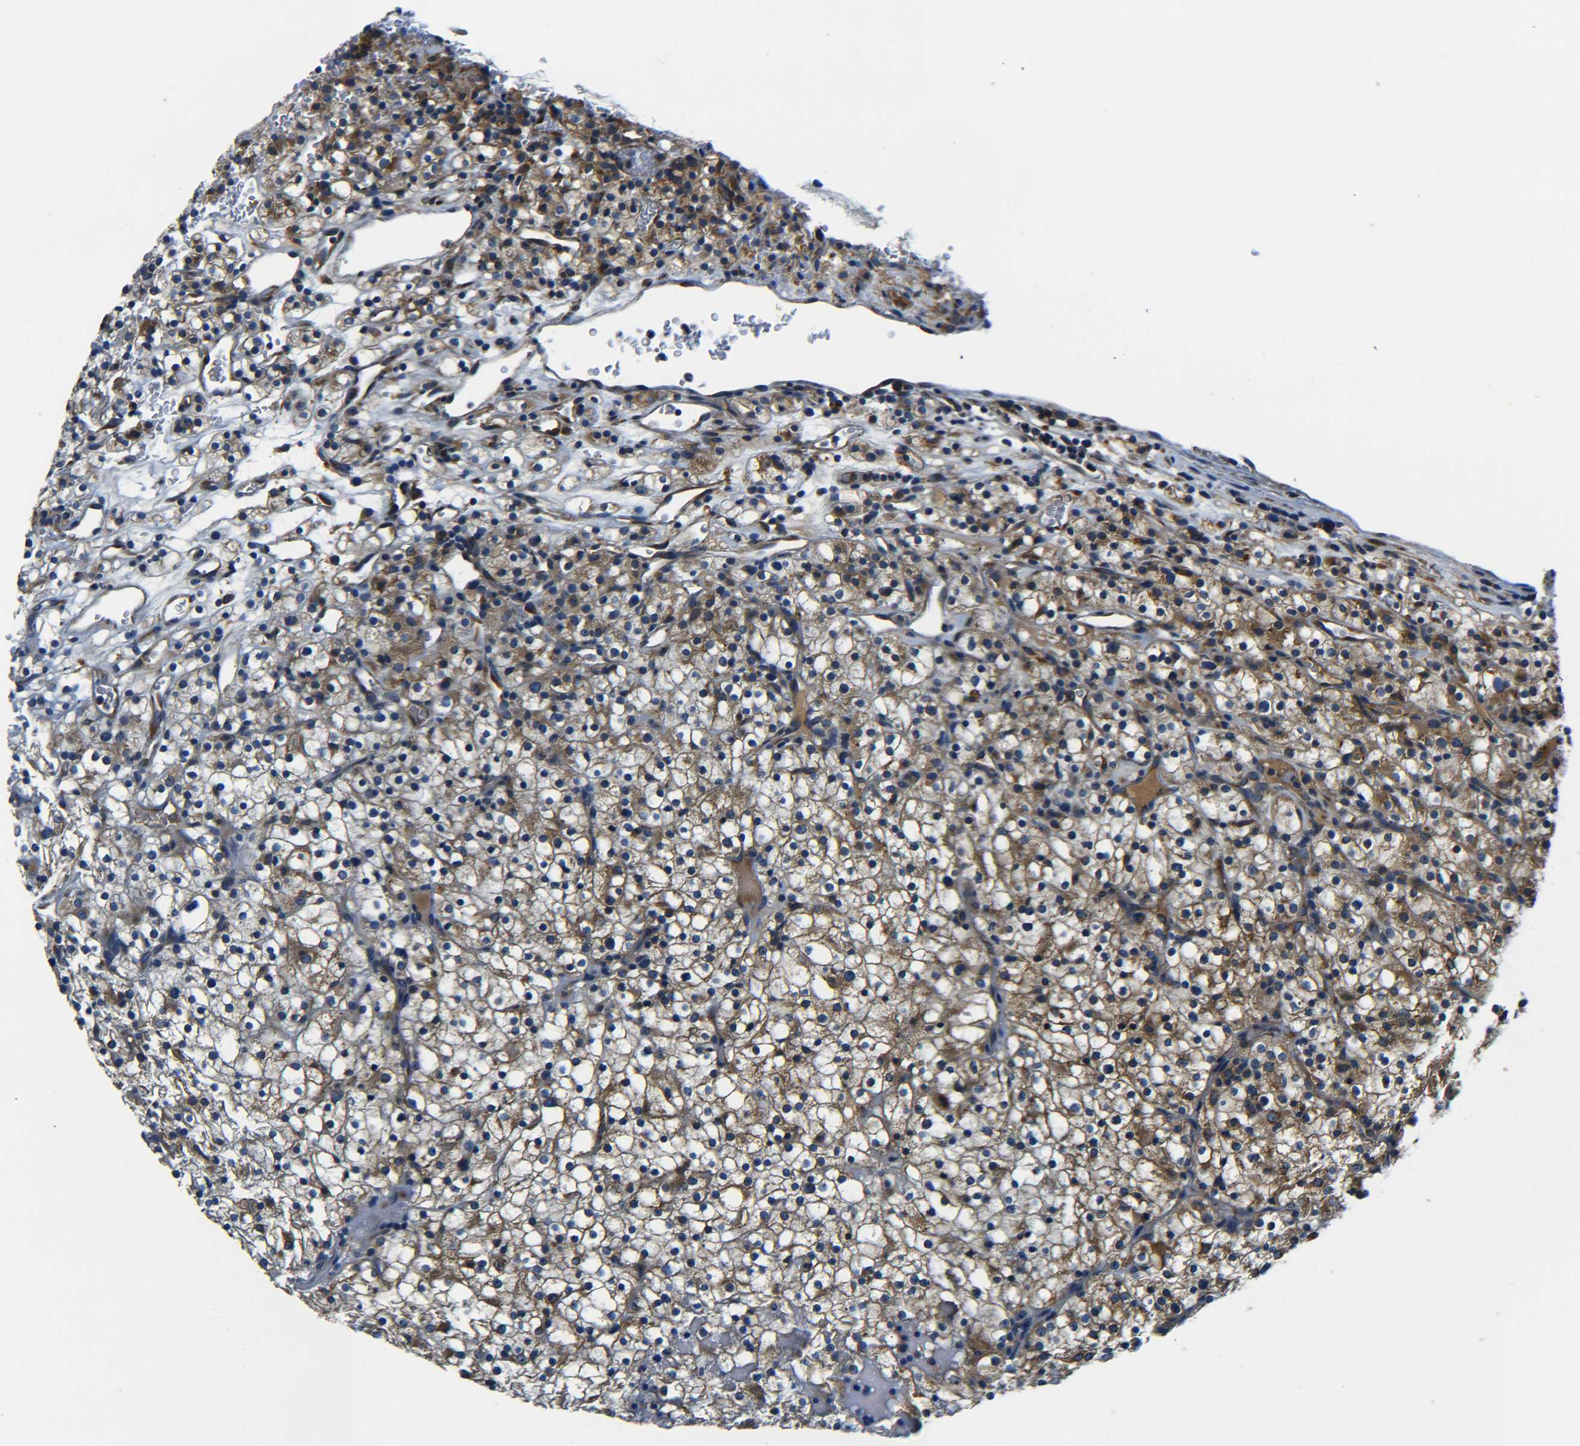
{"staining": {"intensity": "moderate", "quantity": ">75%", "location": "cytoplasmic/membranous"}, "tissue": "renal cancer", "cell_type": "Tumor cells", "image_type": "cancer", "snomed": [{"axis": "morphology", "description": "Normal tissue, NOS"}, {"axis": "morphology", "description": "Adenocarcinoma, NOS"}, {"axis": "topography", "description": "Kidney"}], "caption": "This is an image of immunohistochemistry staining of renal cancer, which shows moderate staining in the cytoplasmic/membranous of tumor cells.", "gene": "PREB", "patient": {"sex": "female", "age": 72}}